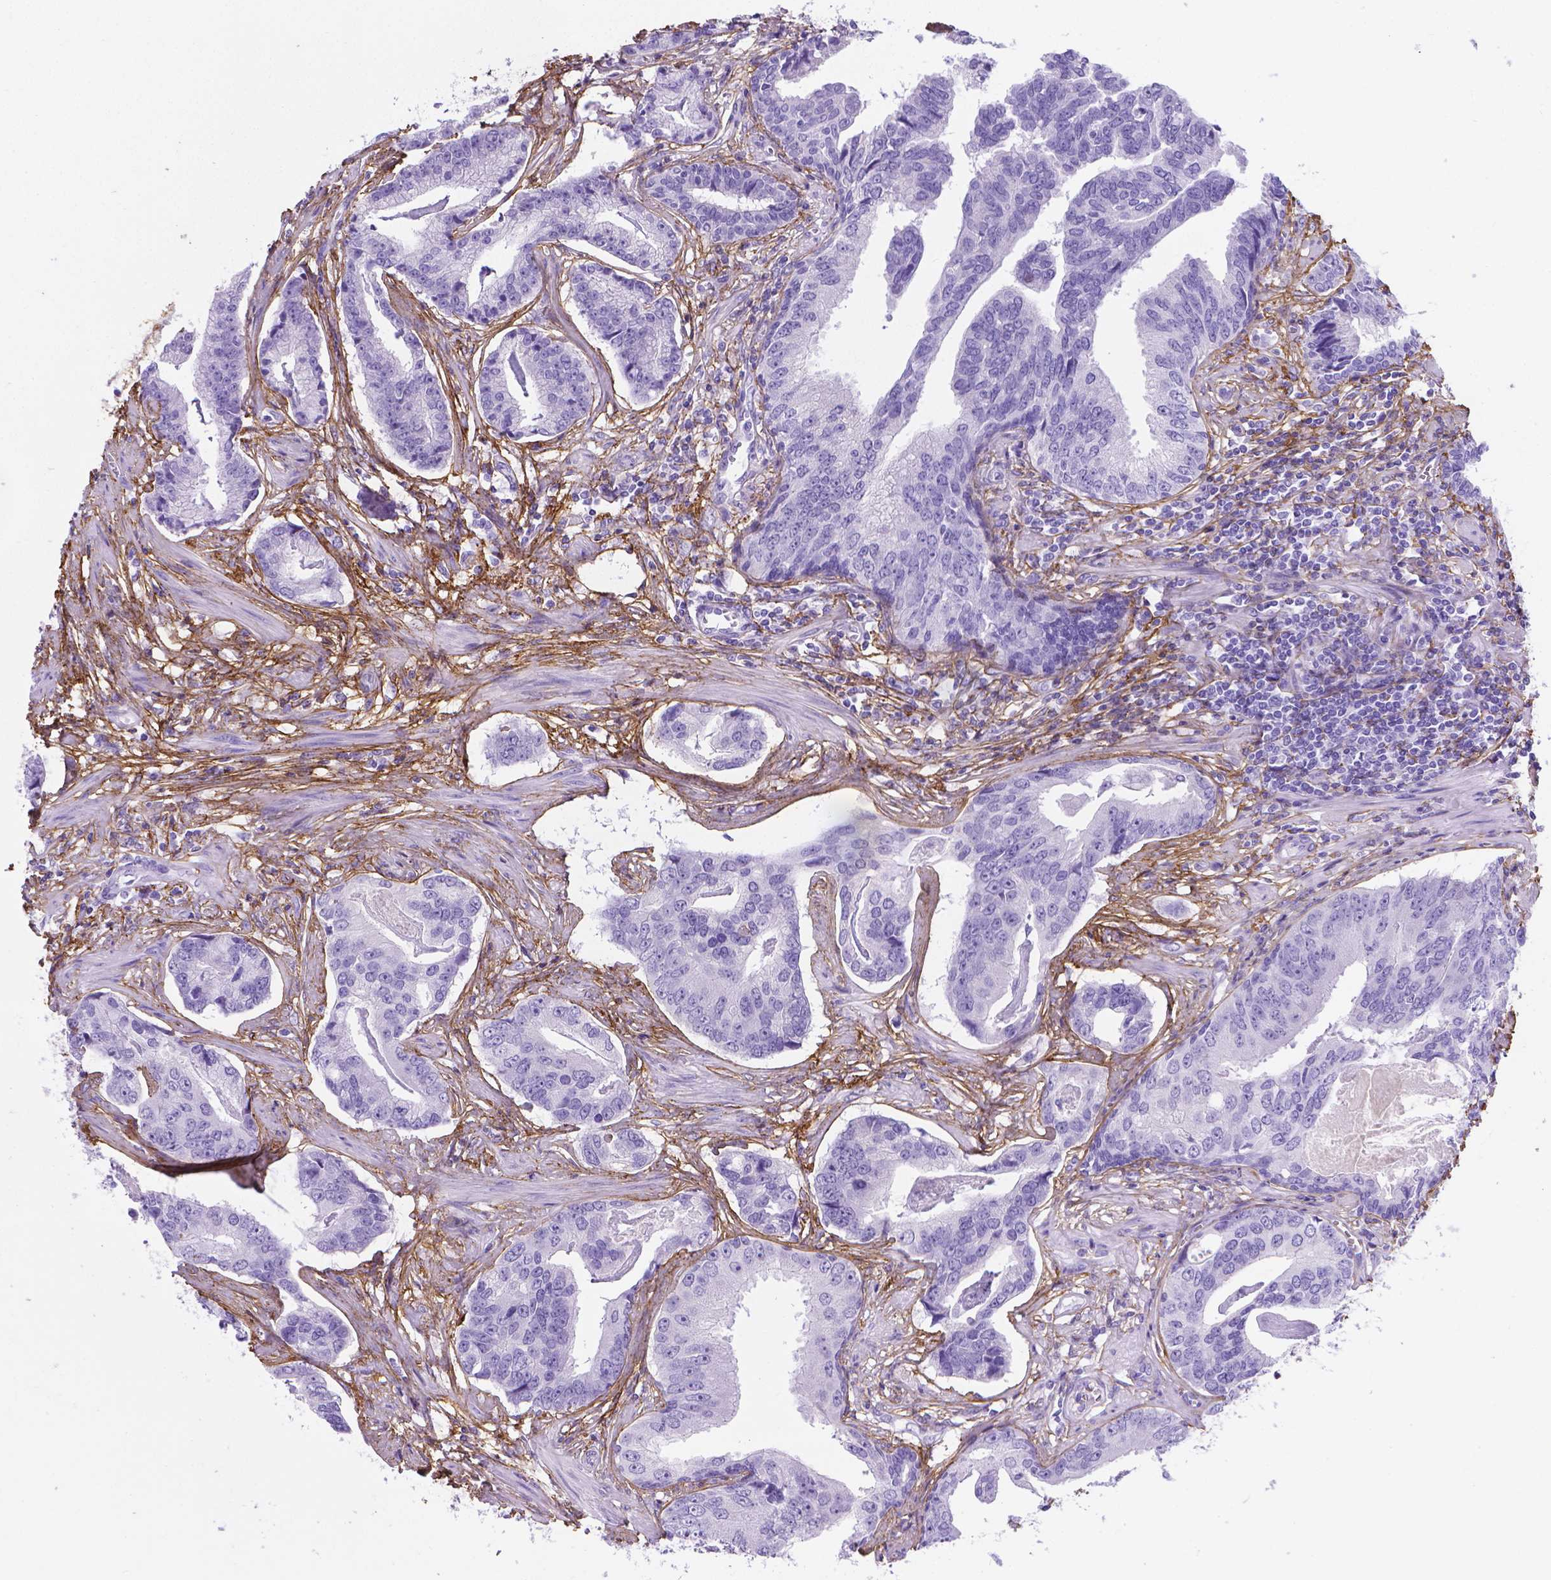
{"staining": {"intensity": "negative", "quantity": "none", "location": "none"}, "tissue": "prostate cancer", "cell_type": "Tumor cells", "image_type": "cancer", "snomed": [{"axis": "morphology", "description": "Adenocarcinoma, NOS"}, {"axis": "topography", "description": "Prostate"}], "caption": "This is an immunohistochemistry (IHC) histopathology image of human prostate cancer. There is no positivity in tumor cells.", "gene": "MFAP2", "patient": {"sex": "male", "age": 64}}